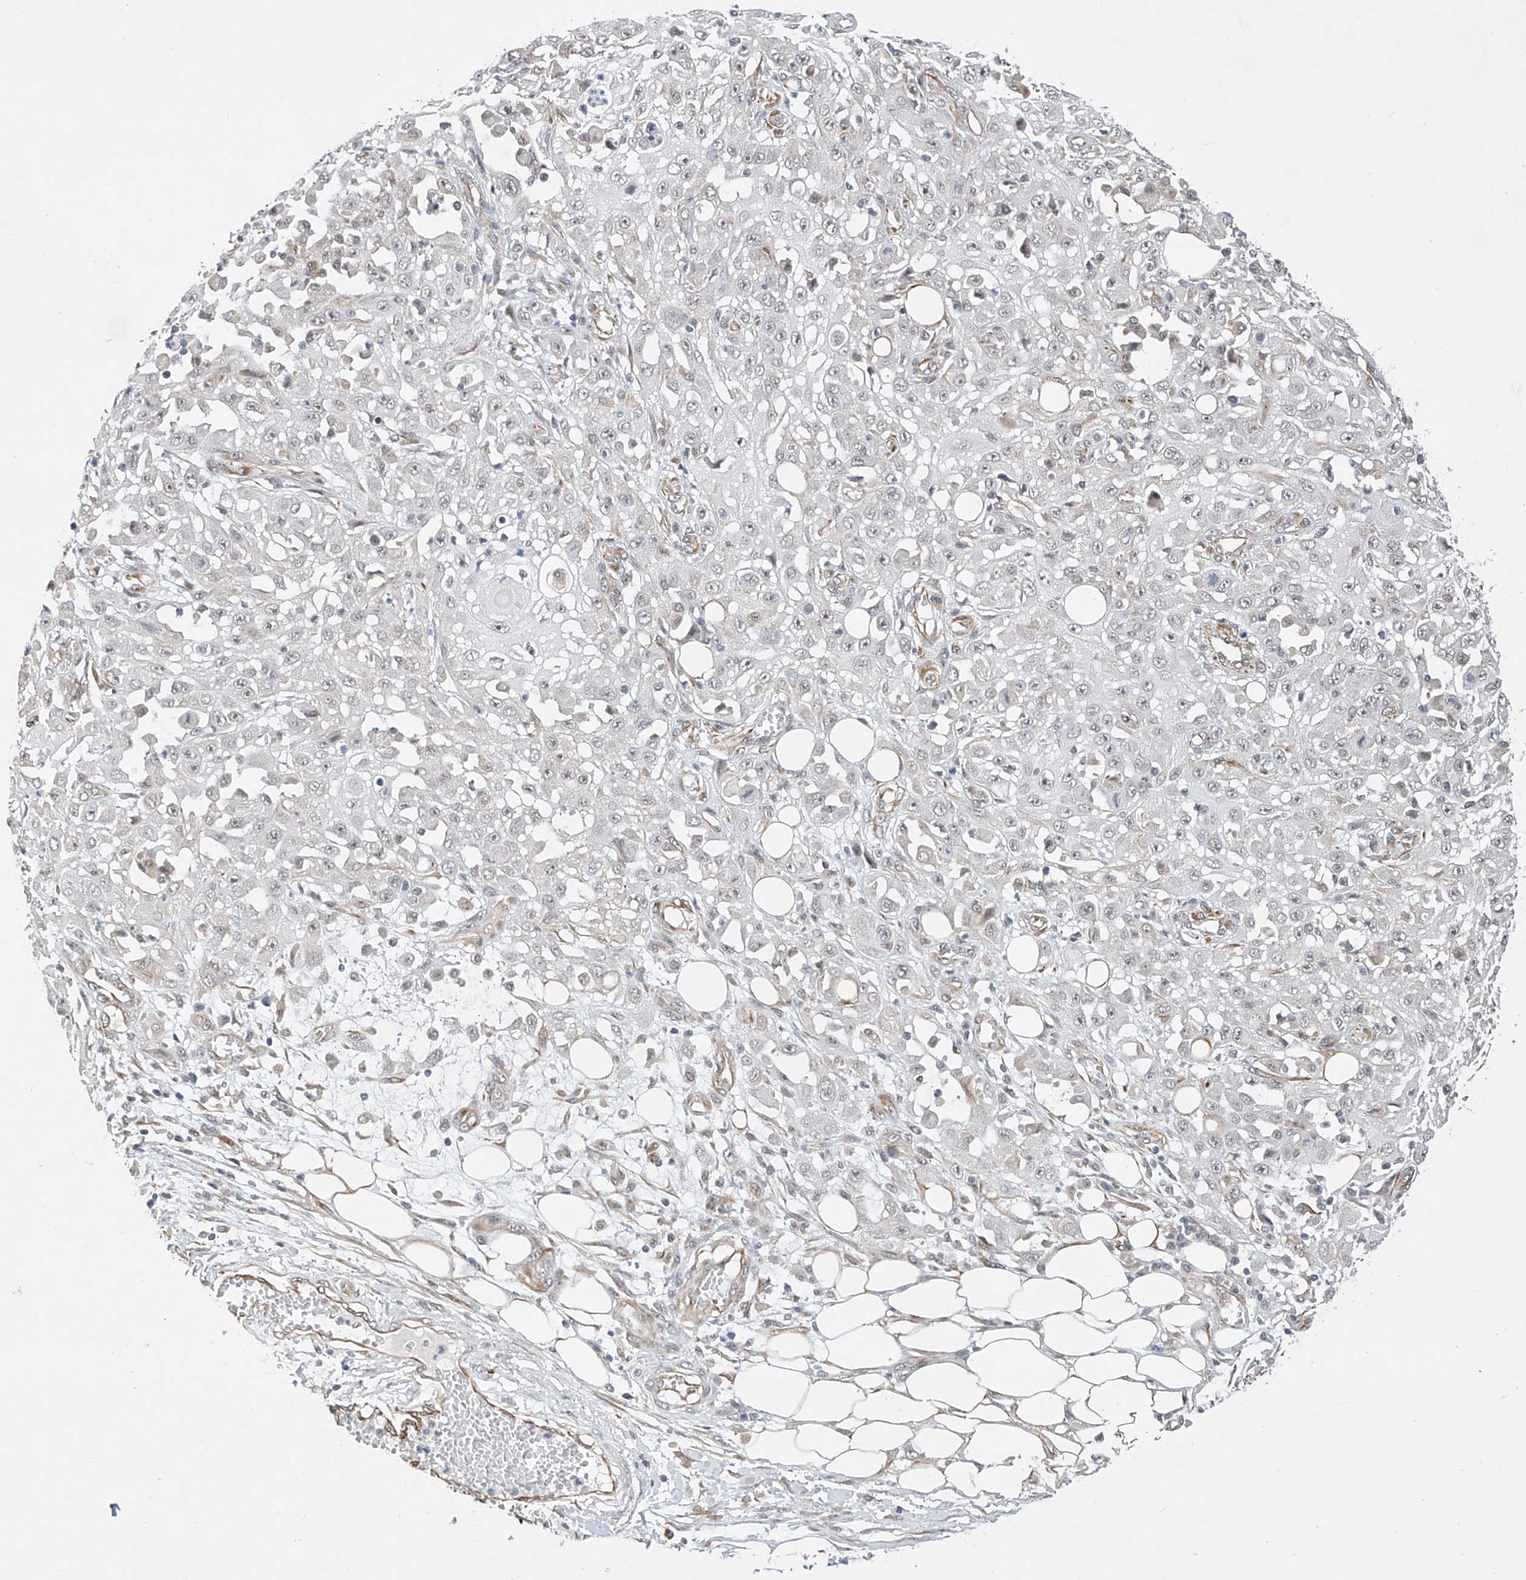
{"staining": {"intensity": "negative", "quantity": "none", "location": "none"}, "tissue": "skin cancer", "cell_type": "Tumor cells", "image_type": "cancer", "snomed": [{"axis": "morphology", "description": "Squamous cell carcinoma, NOS"}, {"axis": "morphology", "description": "Squamous cell carcinoma, metastatic, NOS"}, {"axis": "topography", "description": "Skin"}, {"axis": "topography", "description": "Lymph node"}], "caption": "Immunohistochemical staining of human skin squamous cell carcinoma shows no significant positivity in tumor cells.", "gene": "AMD1", "patient": {"sex": "male", "age": 75}}